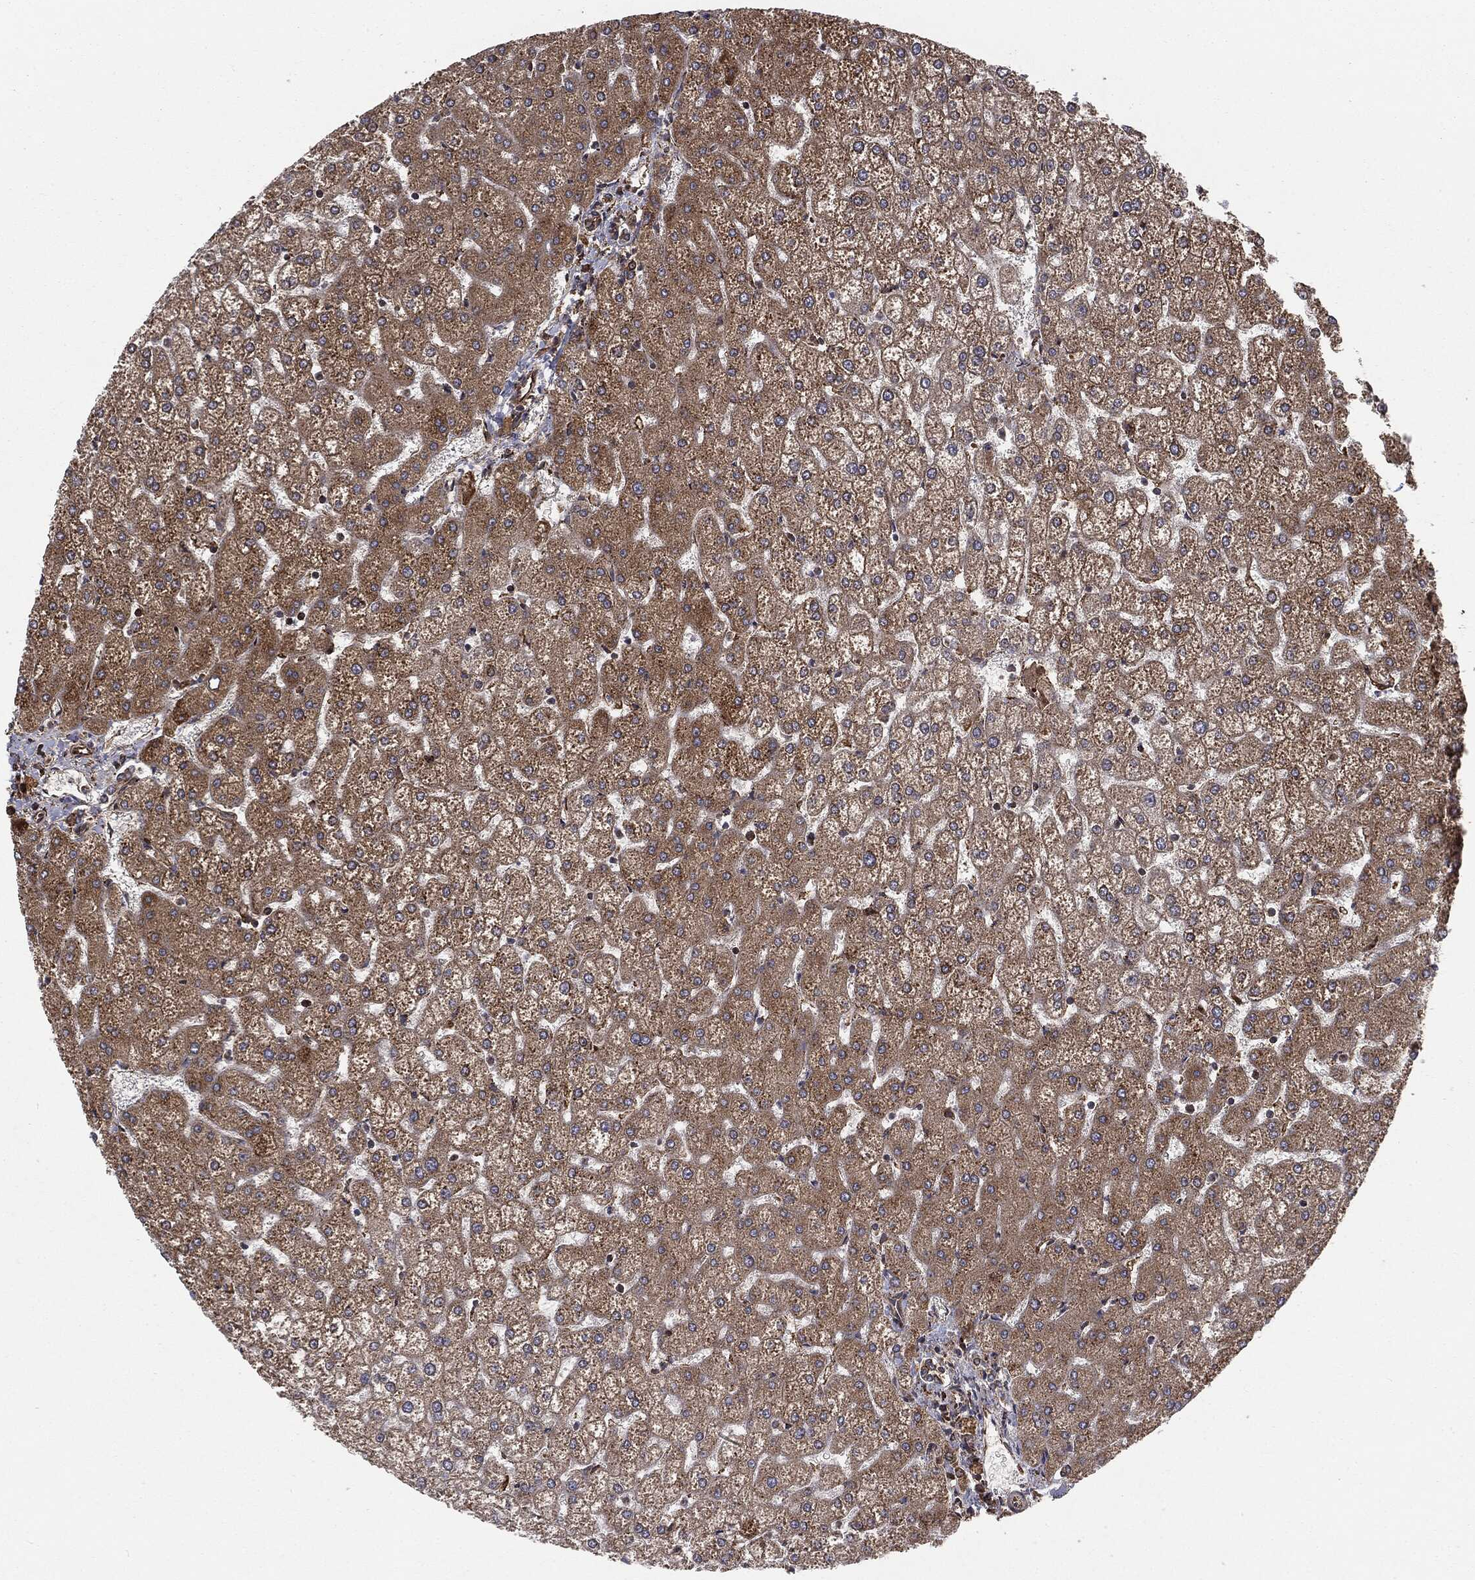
{"staining": {"intensity": "moderate", "quantity": "25%-75%", "location": "cytoplasmic/membranous"}, "tissue": "liver", "cell_type": "Cholangiocytes", "image_type": "normal", "snomed": [{"axis": "morphology", "description": "Normal tissue, NOS"}, {"axis": "topography", "description": "Liver"}], "caption": "Immunohistochemistry (IHC) of benign liver displays medium levels of moderate cytoplasmic/membranous positivity in approximately 25%-75% of cholangiocytes.", "gene": "CYLD", "patient": {"sex": "female", "age": 32}}